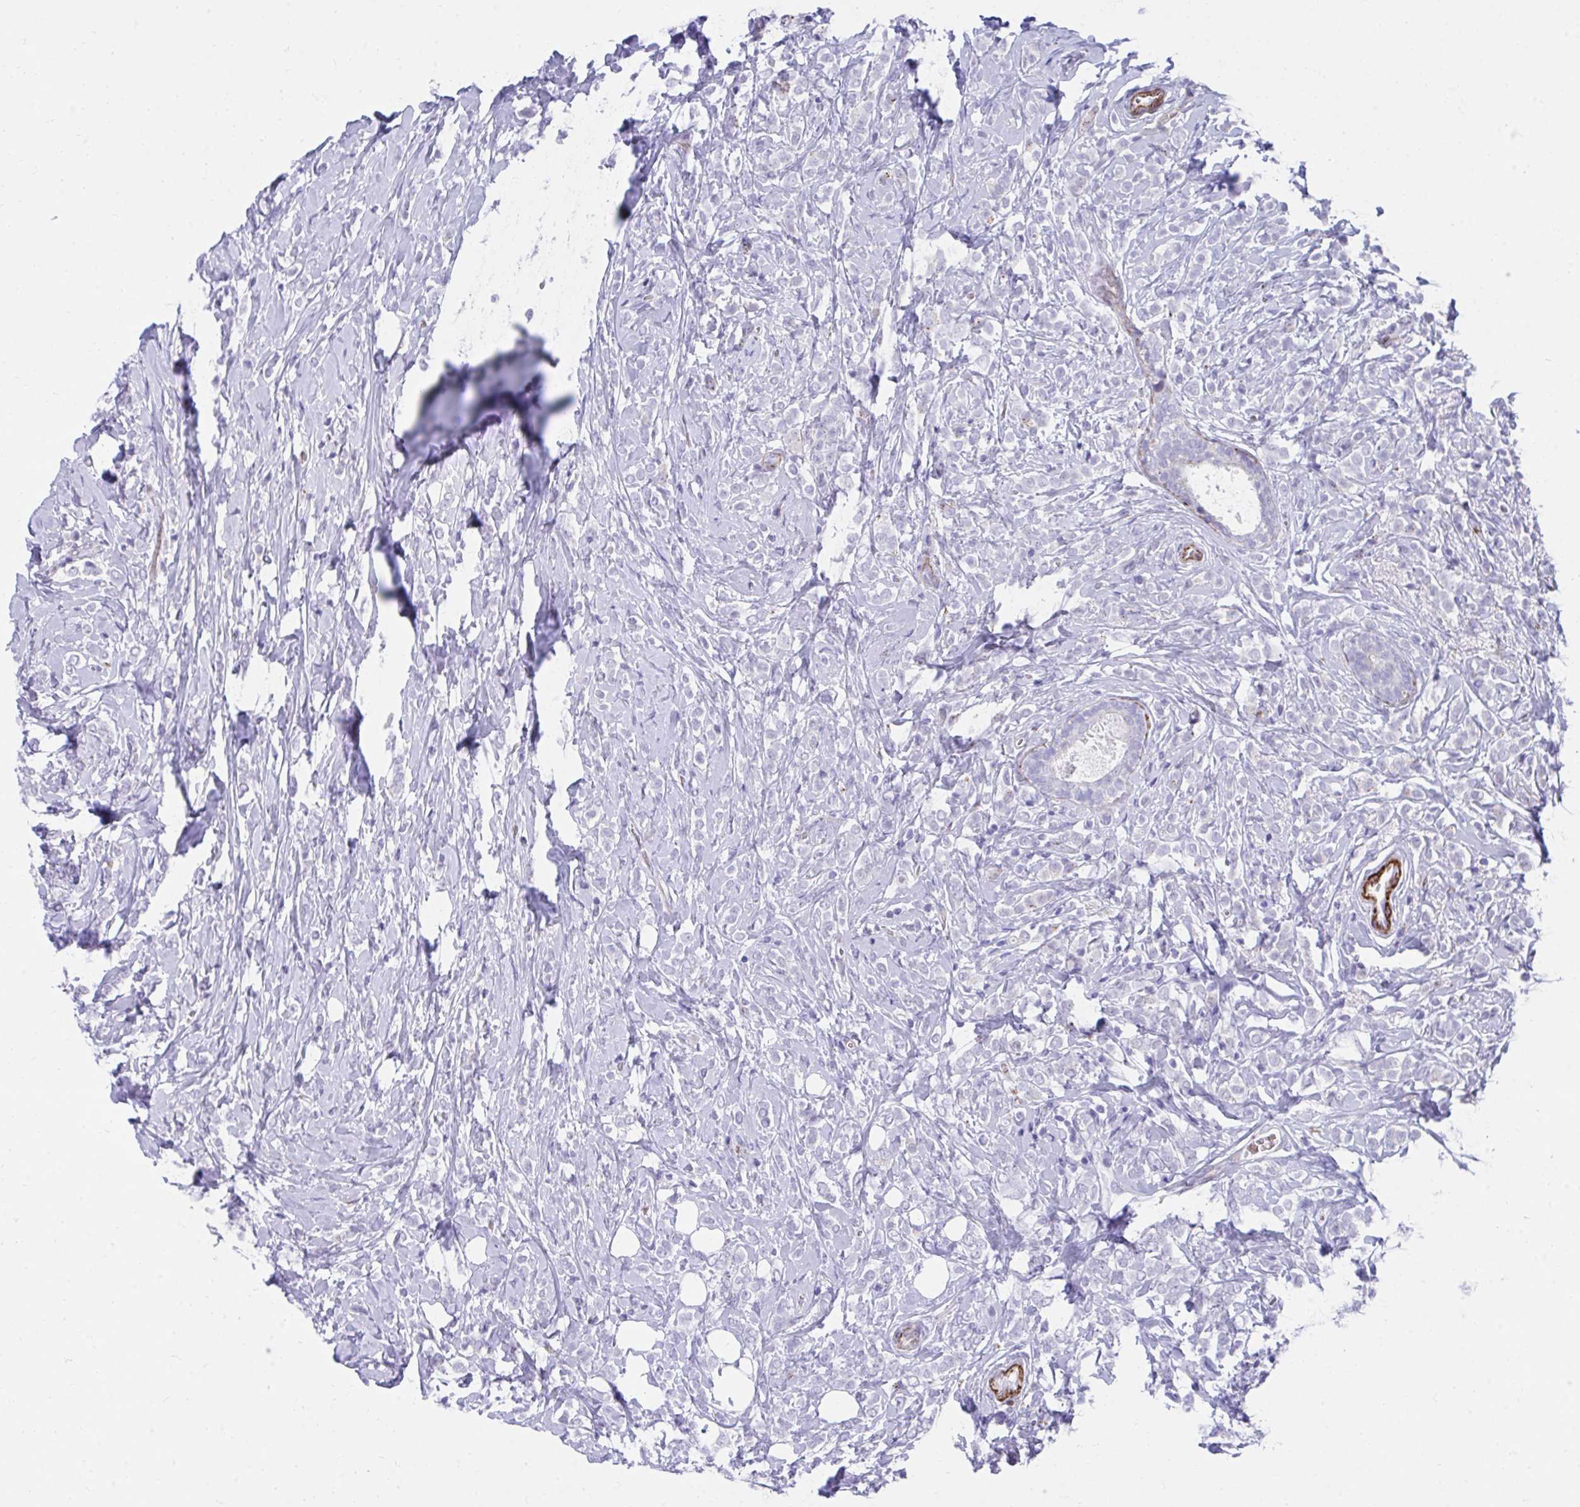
{"staining": {"intensity": "negative", "quantity": "none", "location": "none"}, "tissue": "breast cancer", "cell_type": "Tumor cells", "image_type": "cancer", "snomed": [{"axis": "morphology", "description": "Lobular carcinoma"}, {"axis": "topography", "description": "Breast"}], "caption": "This is an immunohistochemistry image of breast lobular carcinoma. There is no staining in tumor cells.", "gene": "CSTB", "patient": {"sex": "female", "age": 49}}